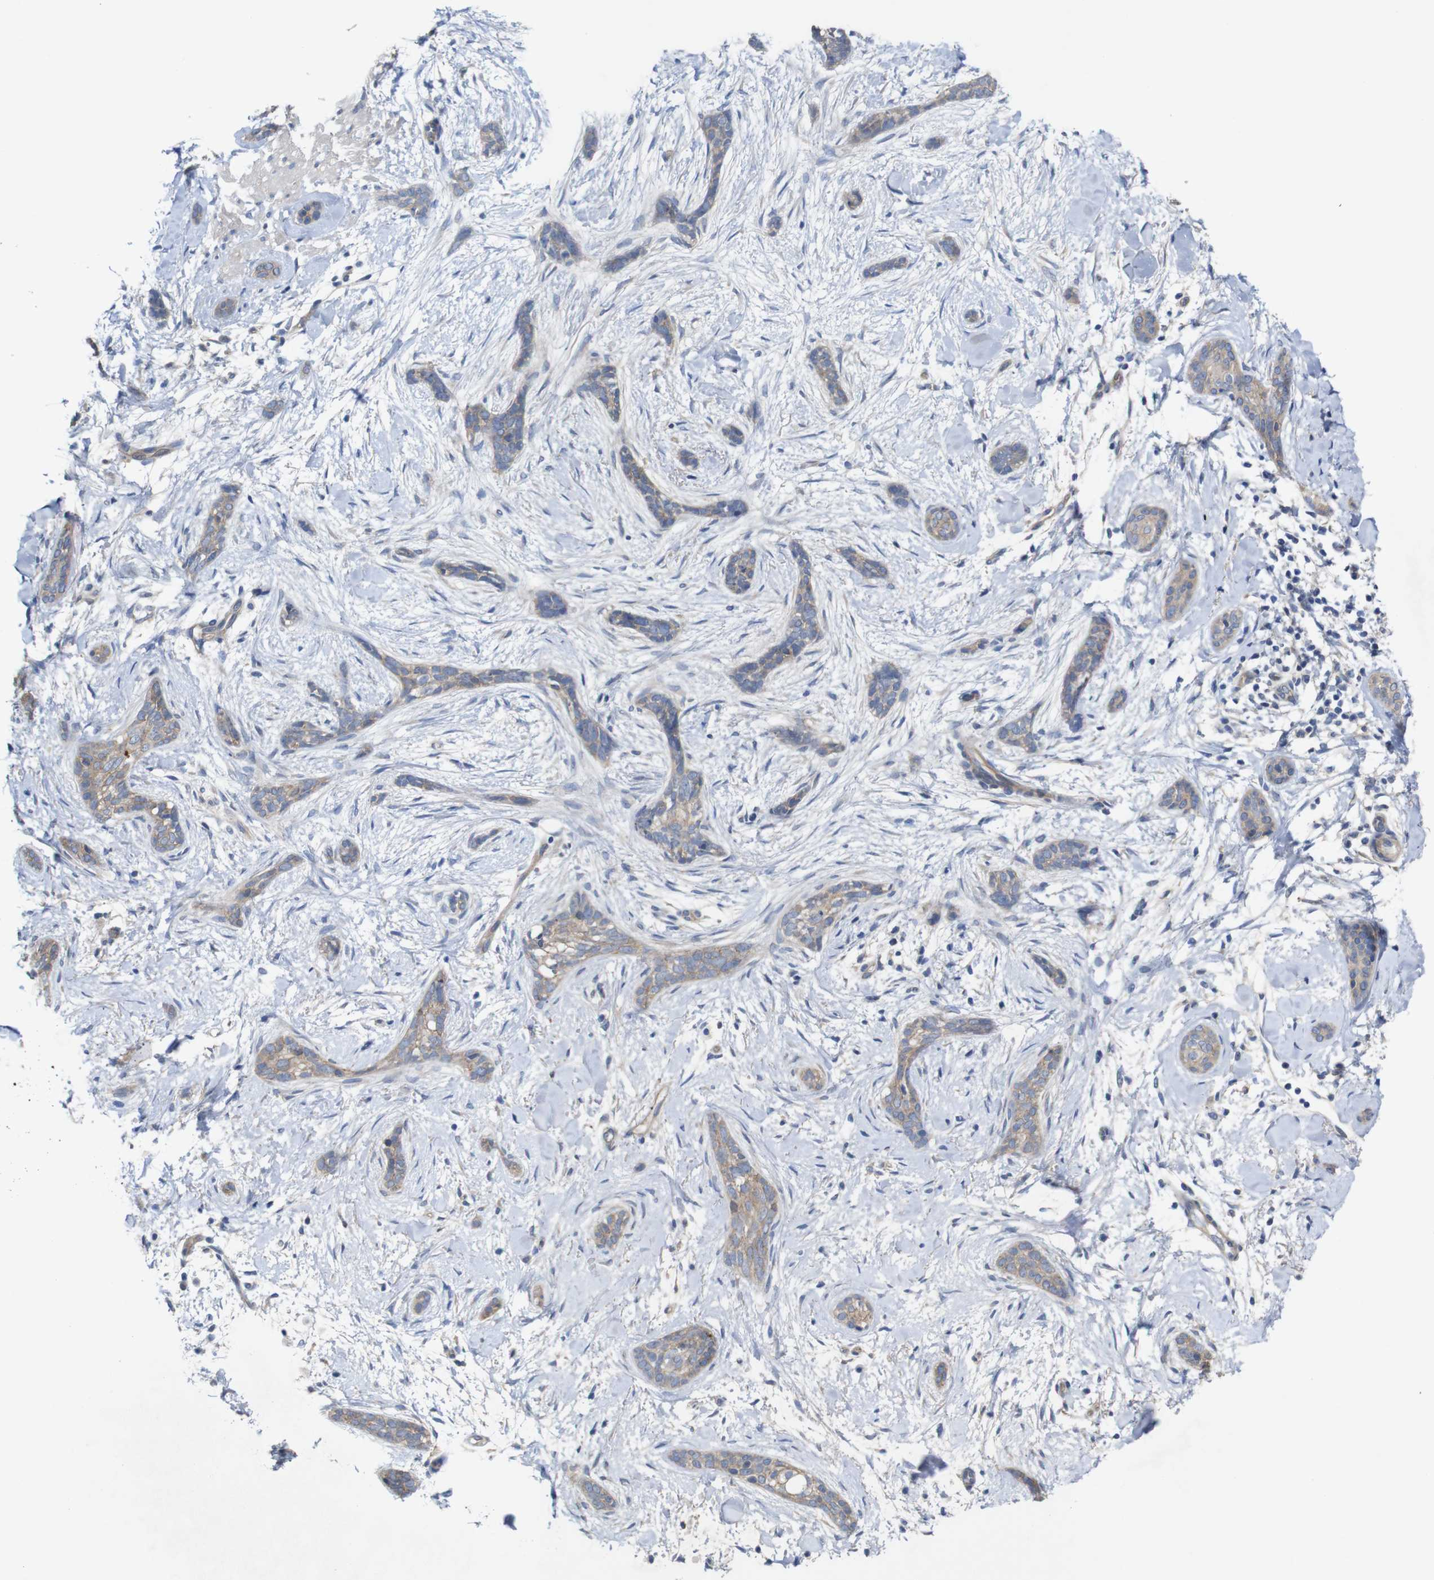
{"staining": {"intensity": "weak", "quantity": ">75%", "location": "cytoplasmic/membranous"}, "tissue": "skin cancer", "cell_type": "Tumor cells", "image_type": "cancer", "snomed": [{"axis": "morphology", "description": "Basal cell carcinoma"}, {"axis": "morphology", "description": "Adnexal tumor, benign"}, {"axis": "topography", "description": "Skin"}], "caption": "IHC image of skin cancer (benign adnexal tumor) stained for a protein (brown), which demonstrates low levels of weak cytoplasmic/membranous positivity in about >75% of tumor cells.", "gene": "KIDINS220", "patient": {"sex": "female", "age": 42}}